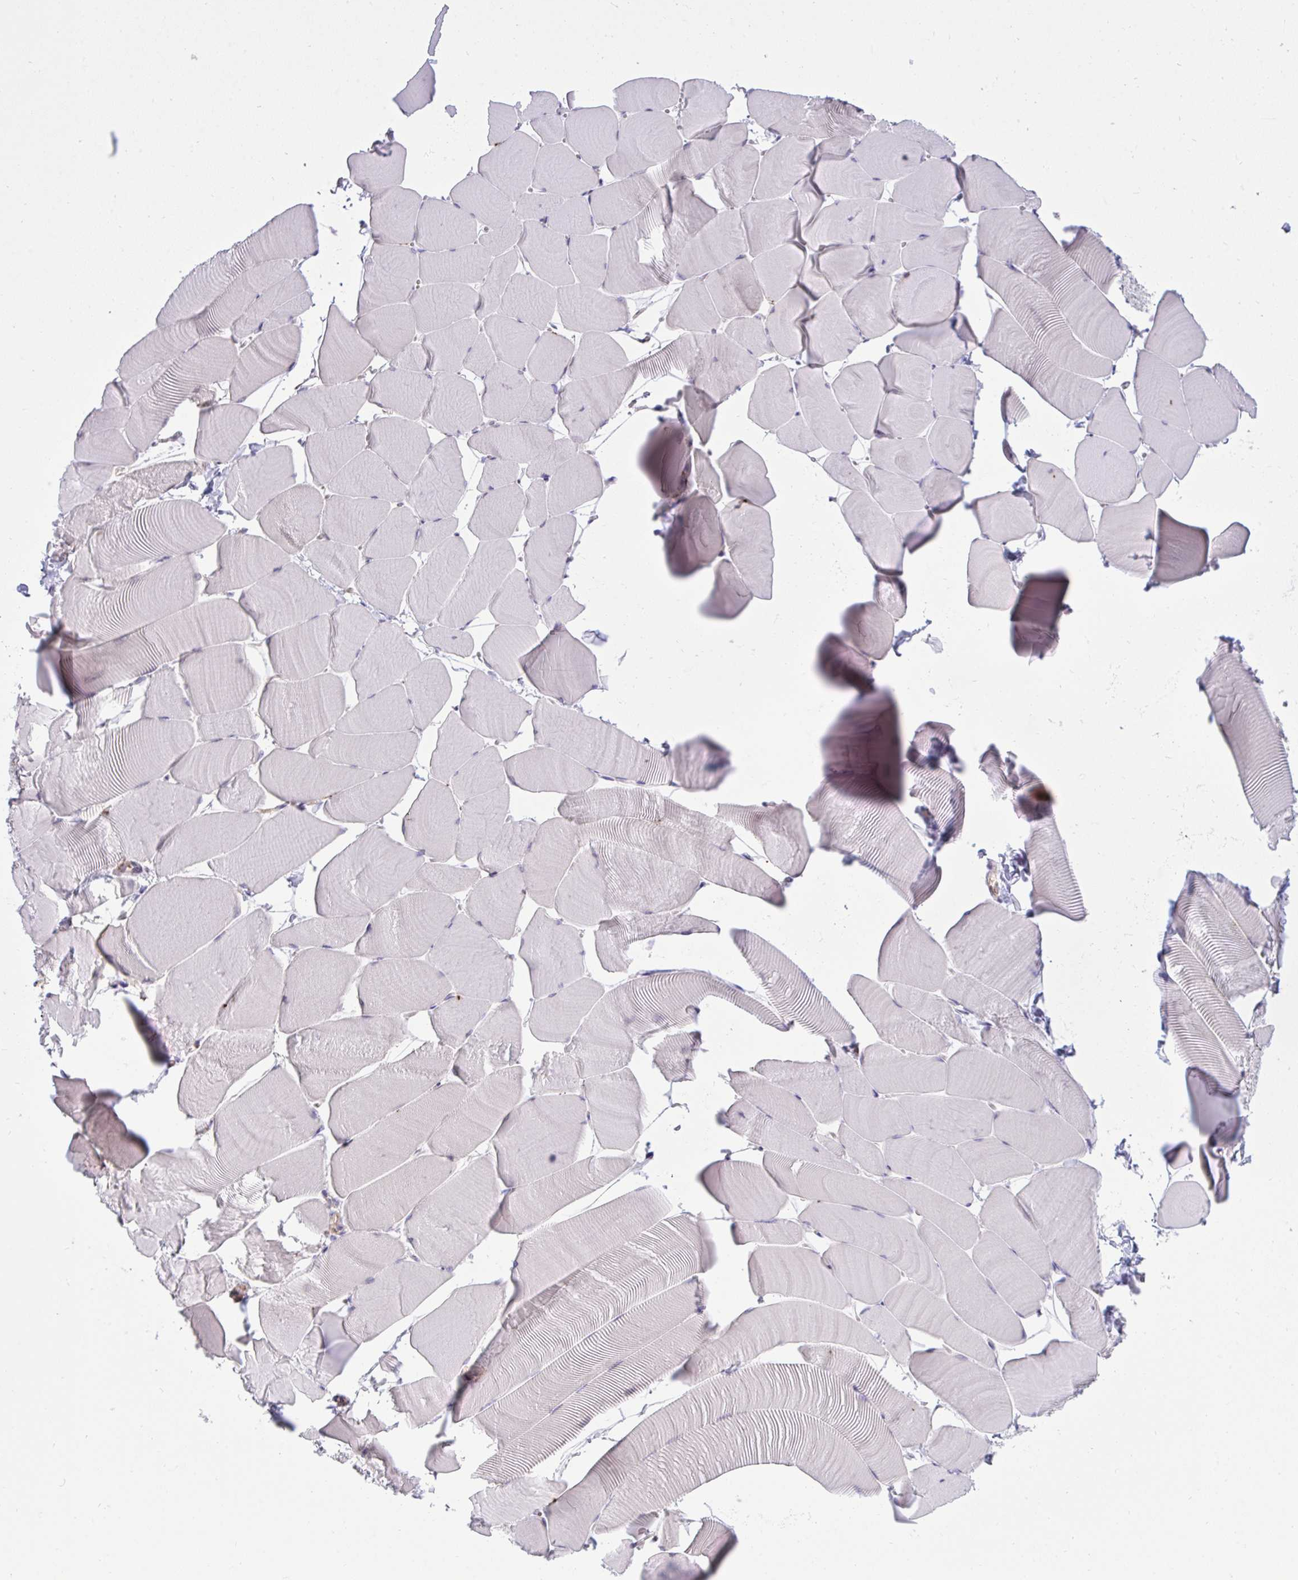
{"staining": {"intensity": "negative", "quantity": "none", "location": "none"}, "tissue": "skeletal muscle", "cell_type": "Myocytes", "image_type": "normal", "snomed": [{"axis": "morphology", "description": "Normal tissue, NOS"}, {"axis": "topography", "description": "Skeletal muscle"}], "caption": "Protein analysis of benign skeletal muscle displays no significant staining in myocytes.", "gene": "F2", "patient": {"sex": "male", "age": 25}}